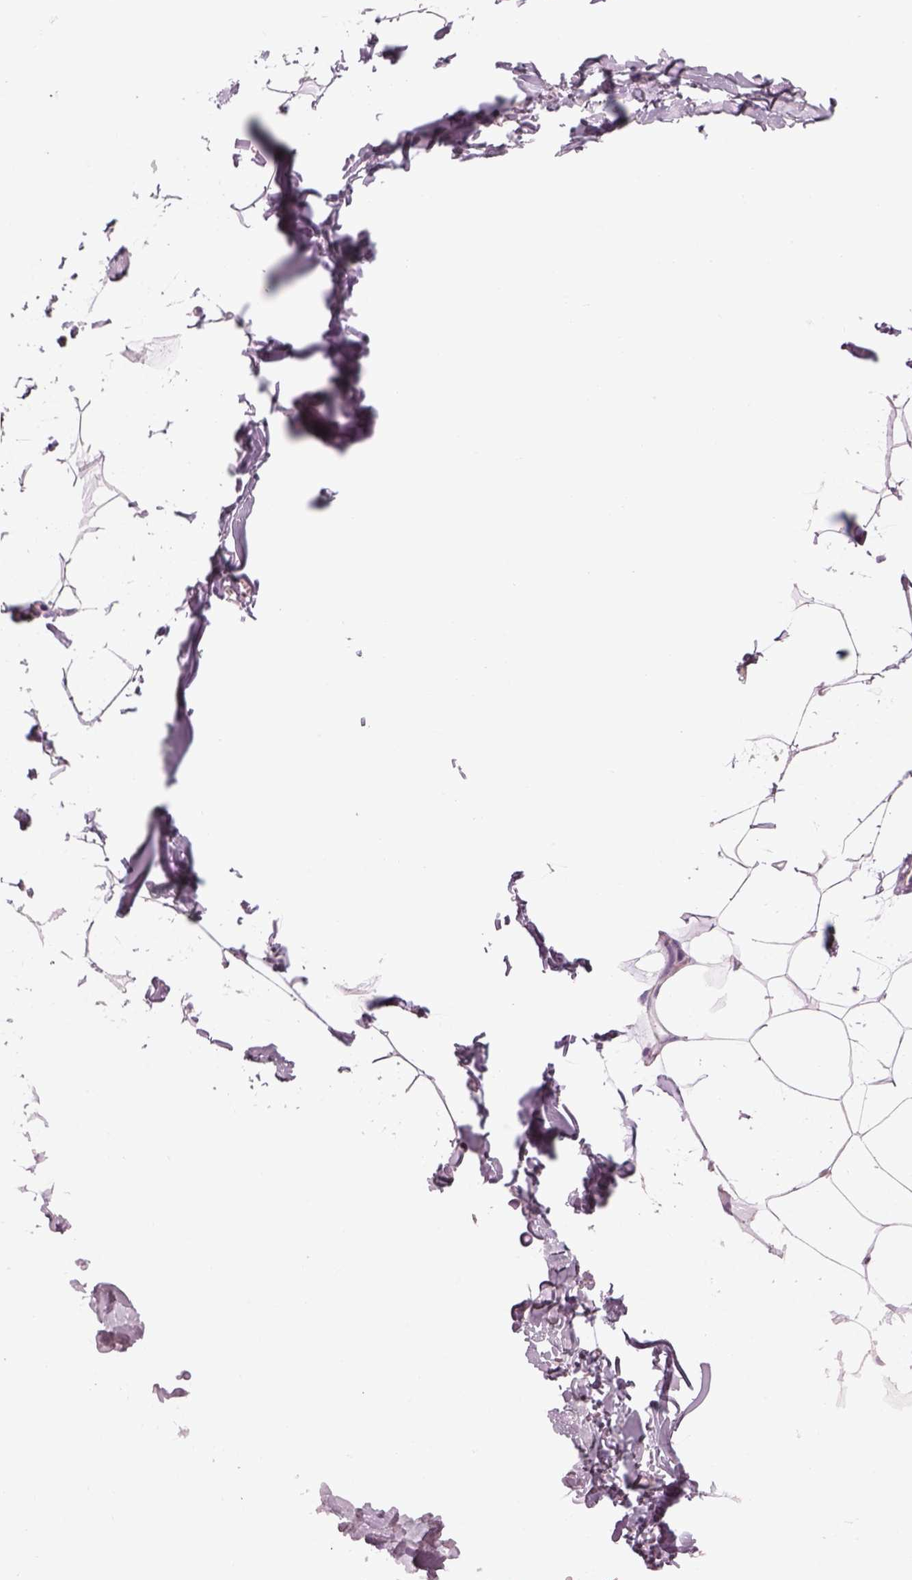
{"staining": {"intensity": "negative", "quantity": "none", "location": "none"}, "tissue": "breast", "cell_type": "Adipocytes", "image_type": "normal", "snomed": [{"axis": "morphology", "description": "Normal tissue, NOS"}, {"axis": "topography", "description": "Breast"}], "caption": "A high-resolution image shows IHC staining of normal breast, which exhibits no significant positivity in adipocytes. Brightfield microscopy of immunohistochemistry stained with DAB (3,3'-diaminobenzidine) (brown) and hematoxylin (blue), captured at high magnification.", "gene": "GAS2L2", "patient": {"sex": "female", "age": 32}}